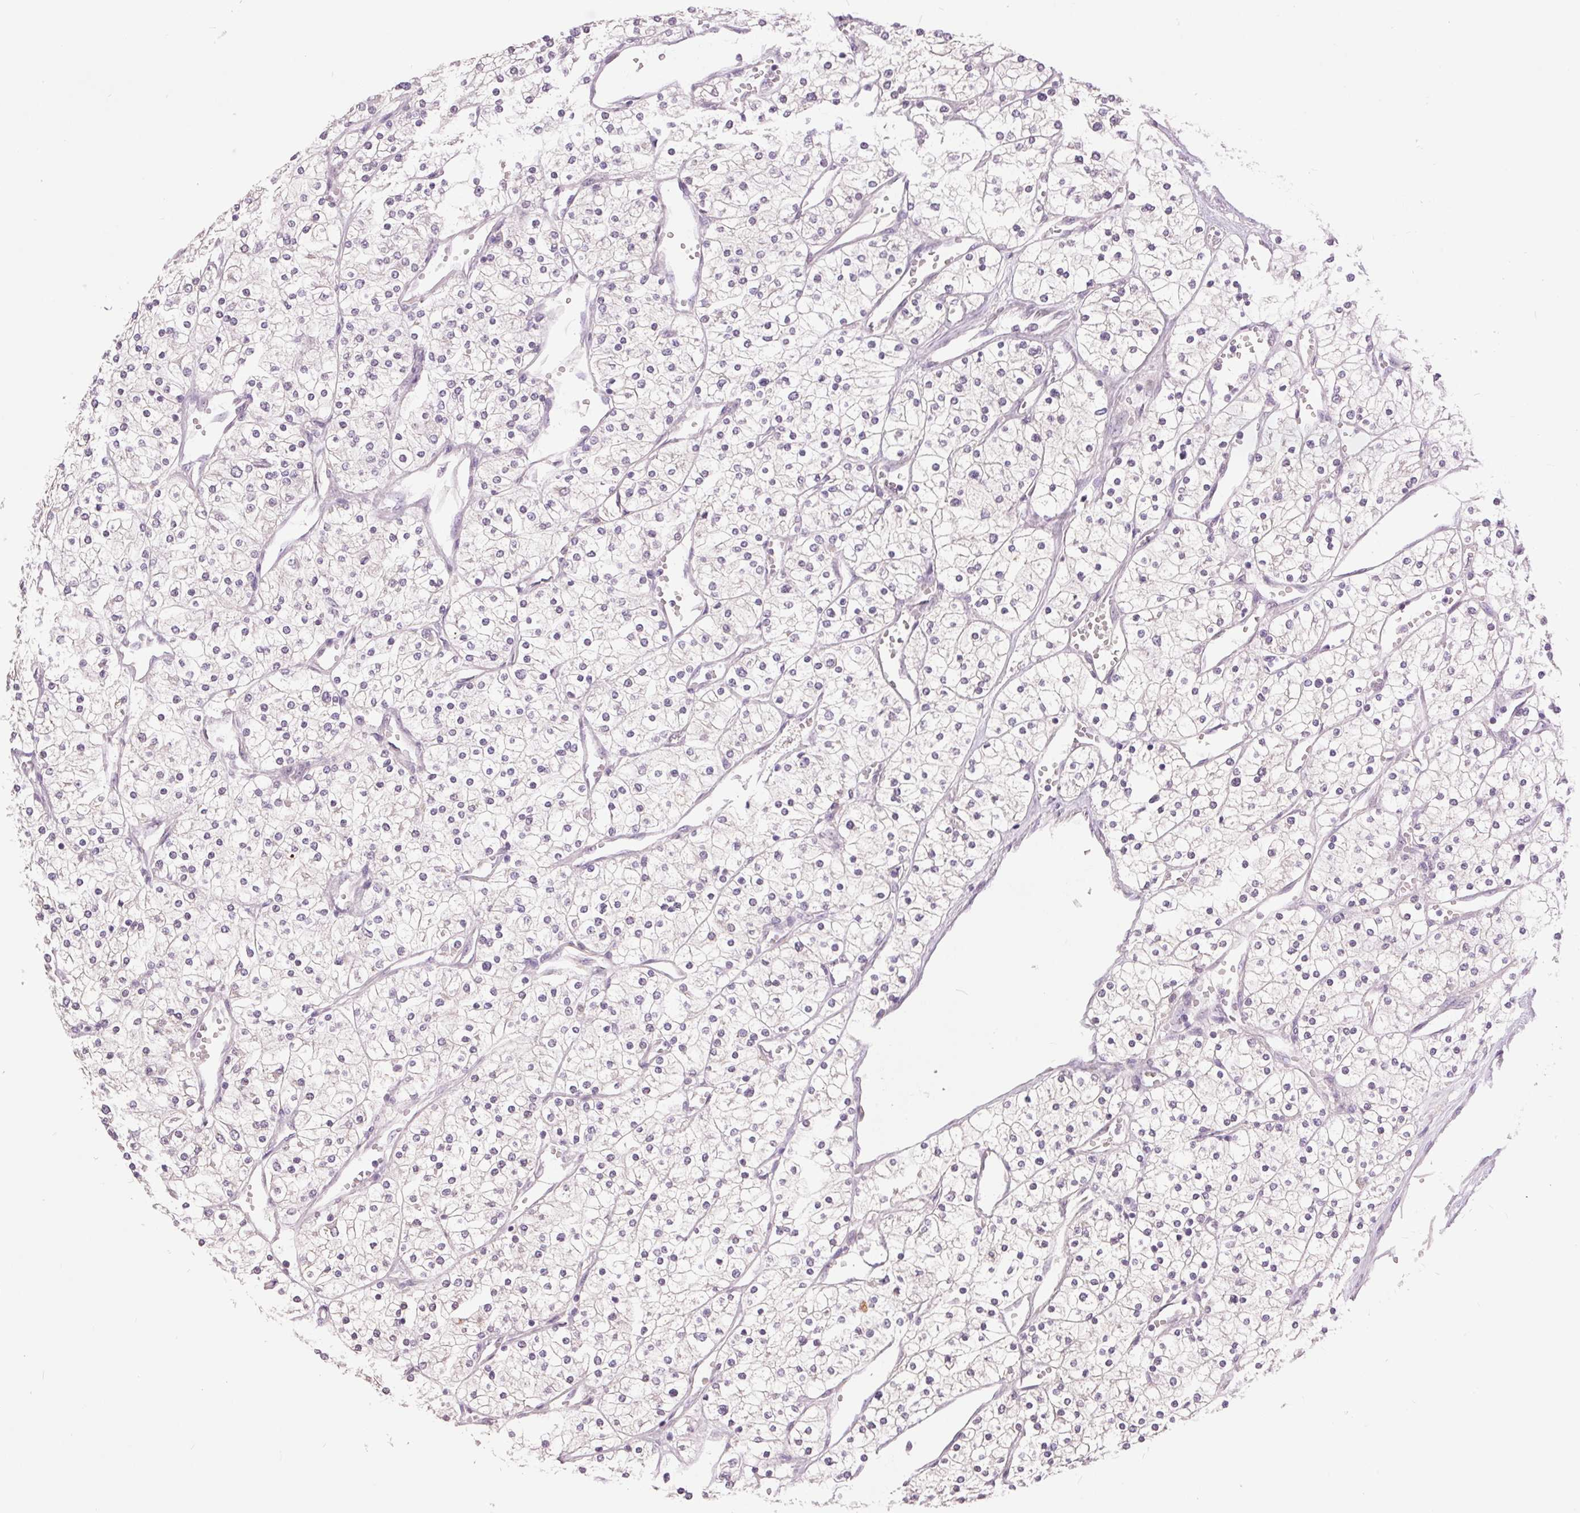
{"staining": {"intensity": "negative", "quantity": "none", "location": "none"}, "tissue": "renal cancer", "cell_type": "Tumor cells", "image_type": "cancer", "snomed": [{"axis": "morphology", "description": "Adenocarcinoma, NOS"}, {"axis": "topography", "description": "Kidney"}], "caption": "Tumor cells show no significant protein expression in renal cancer (adenocarcinoma).", "gene": "FXYD4", "patient": {"sex": "male", "age": 80}}